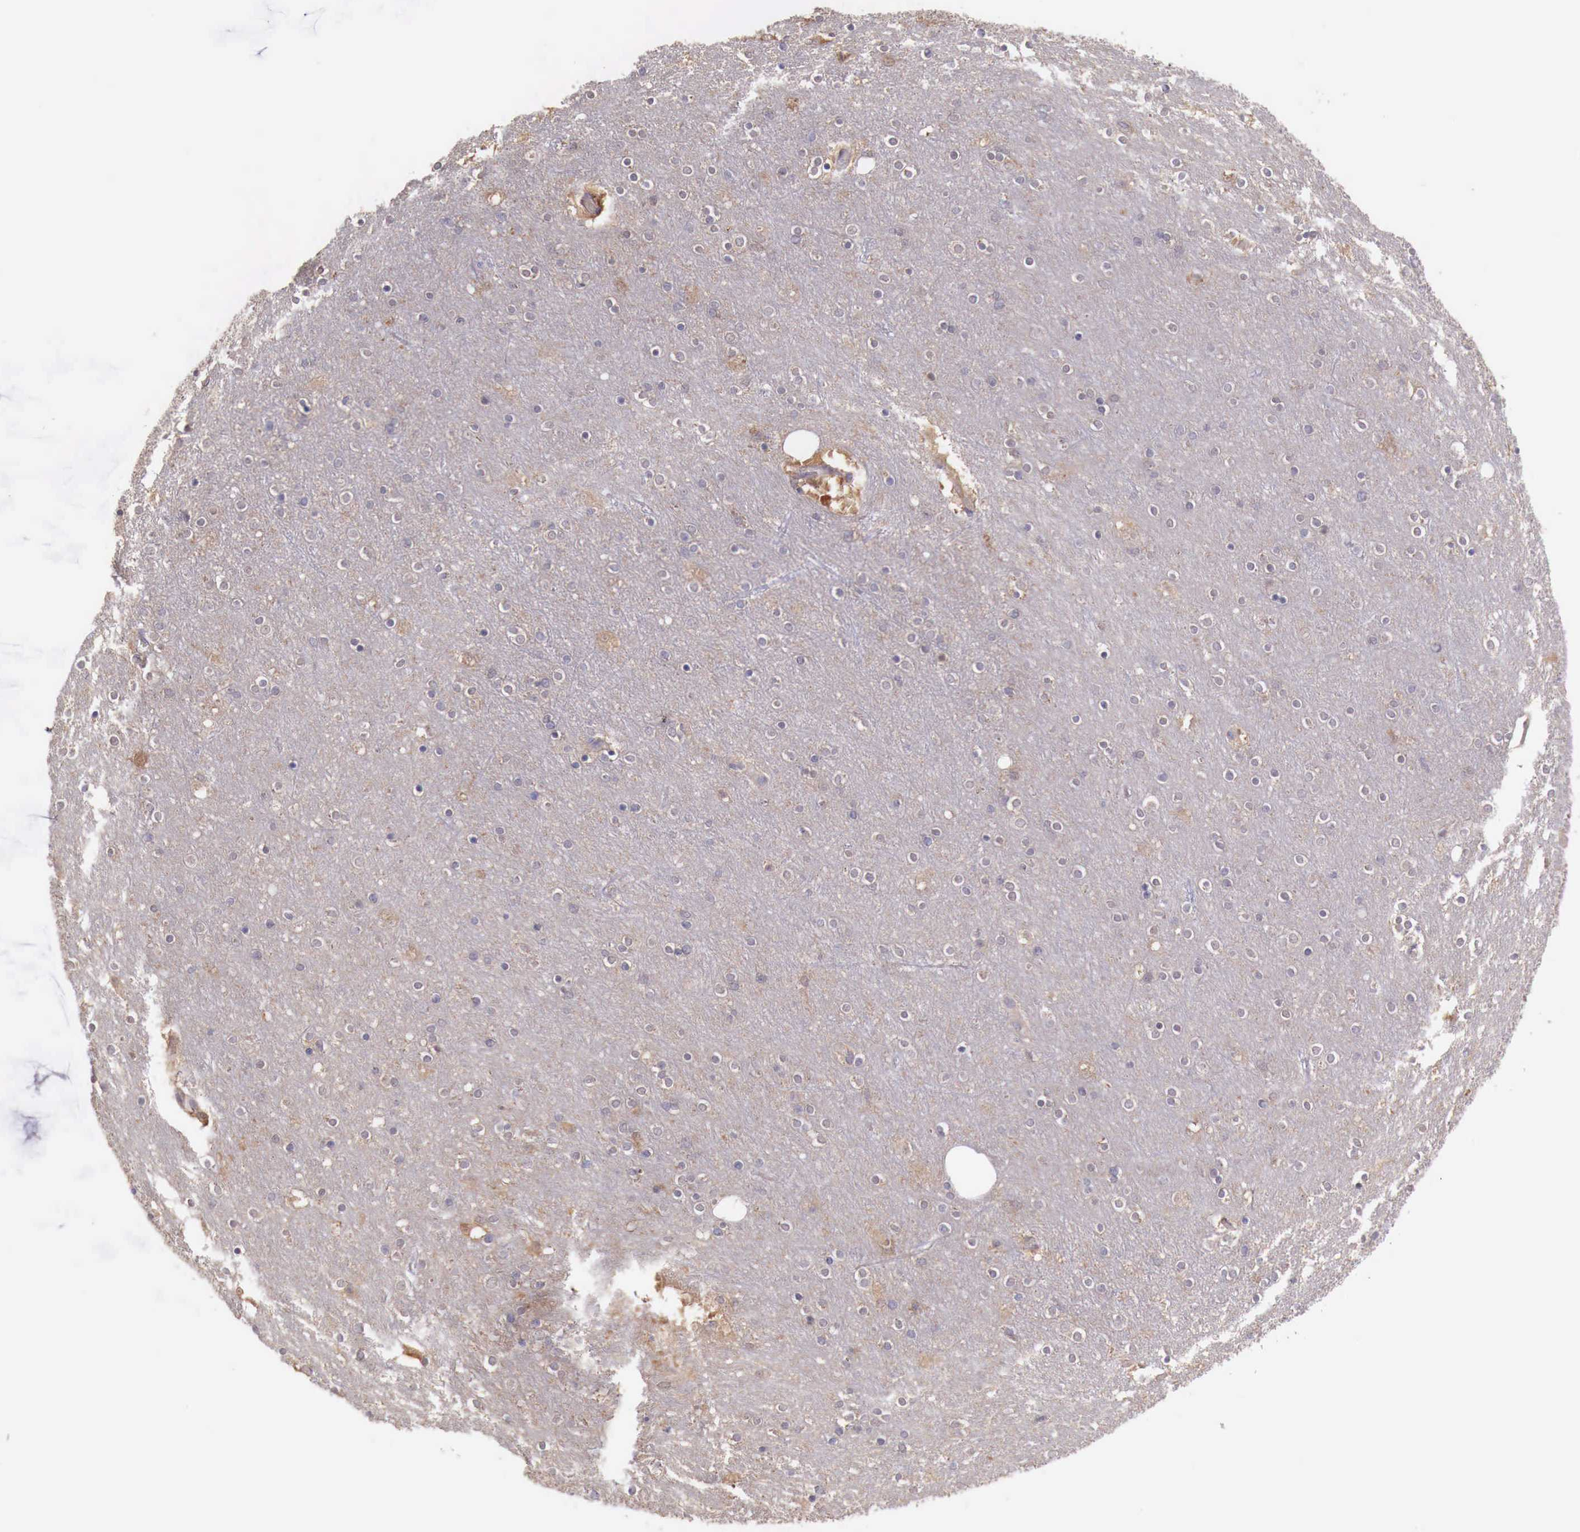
{"staining": {"intensity": "negative", "quantity": "none", "location": "none"}, "tissue": "cerebral cortex", "cell_type": "Endothelial cells", "image_type": "normal", "snomed": [{"axis": "morphology", "description": "Normal tissue, NOS"}, {"axis": "topography", "description": "Cerebral cortex"}], "caption": "Immunohistochemical staining of benign human cerebral cortex reveals no significant staining in endothelial cells.", "gene": "GAB2", "patient": {"sex": "female", "age": 54}}